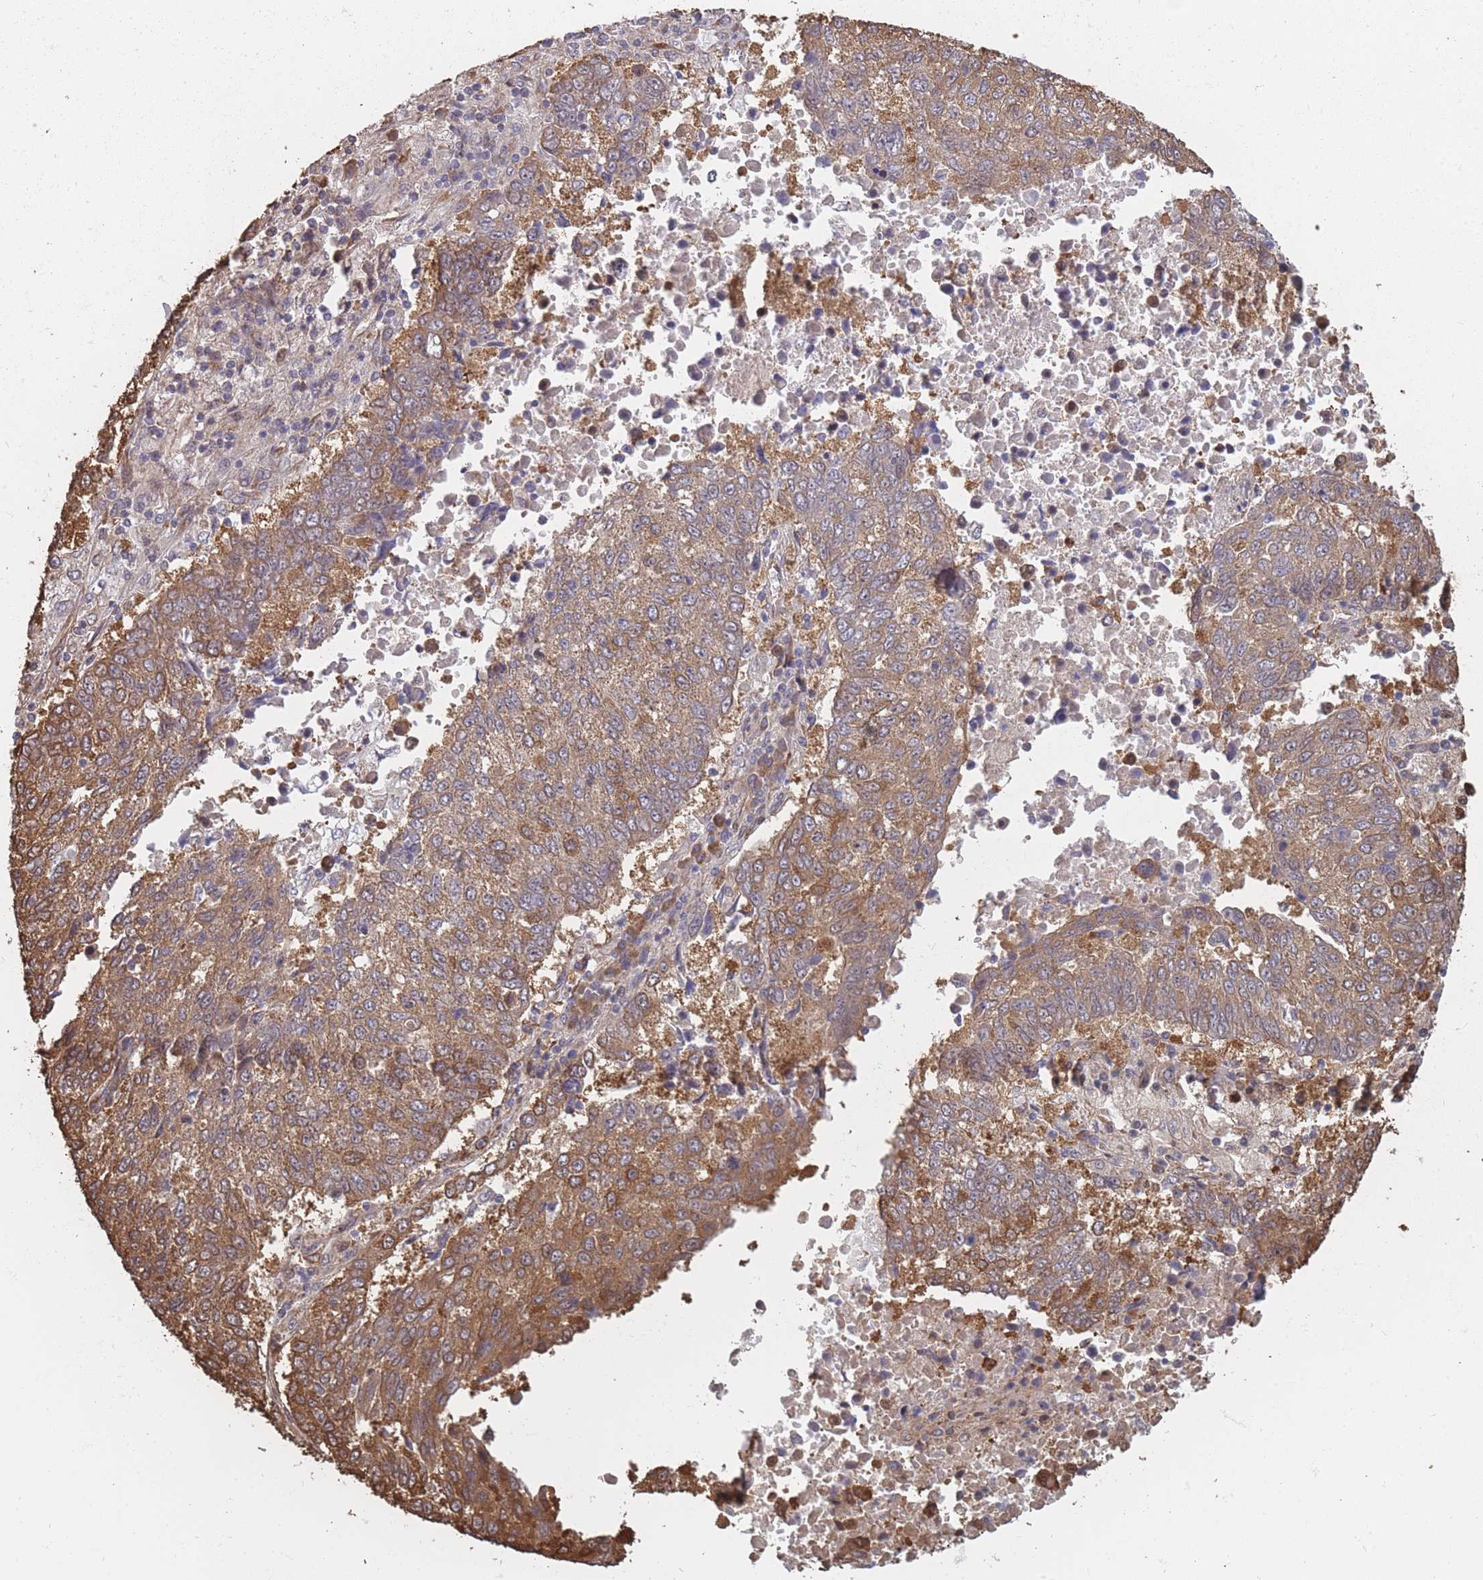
{"staining": {"intensity": "moderate", "quantity": ">75%", "location": "cytoplasmic/membranous"}, "tissue": "lung cancer", "cell_type": "Tumor cells", "image_type": "cancer", "snomed": [{"axis": "morphology", "description": "Squamous cell carcinoma, NOS"}, {"axis": "topography", "description": "Lung"}], "caption": "Lung cancer was stained to show a protein in brown. There is medium levels of moderate cytoplasmic/membranous expression in about >75% of tumor cells.", "gene": "ARL13B", "patient": {"sex": "male", "age": 73}}